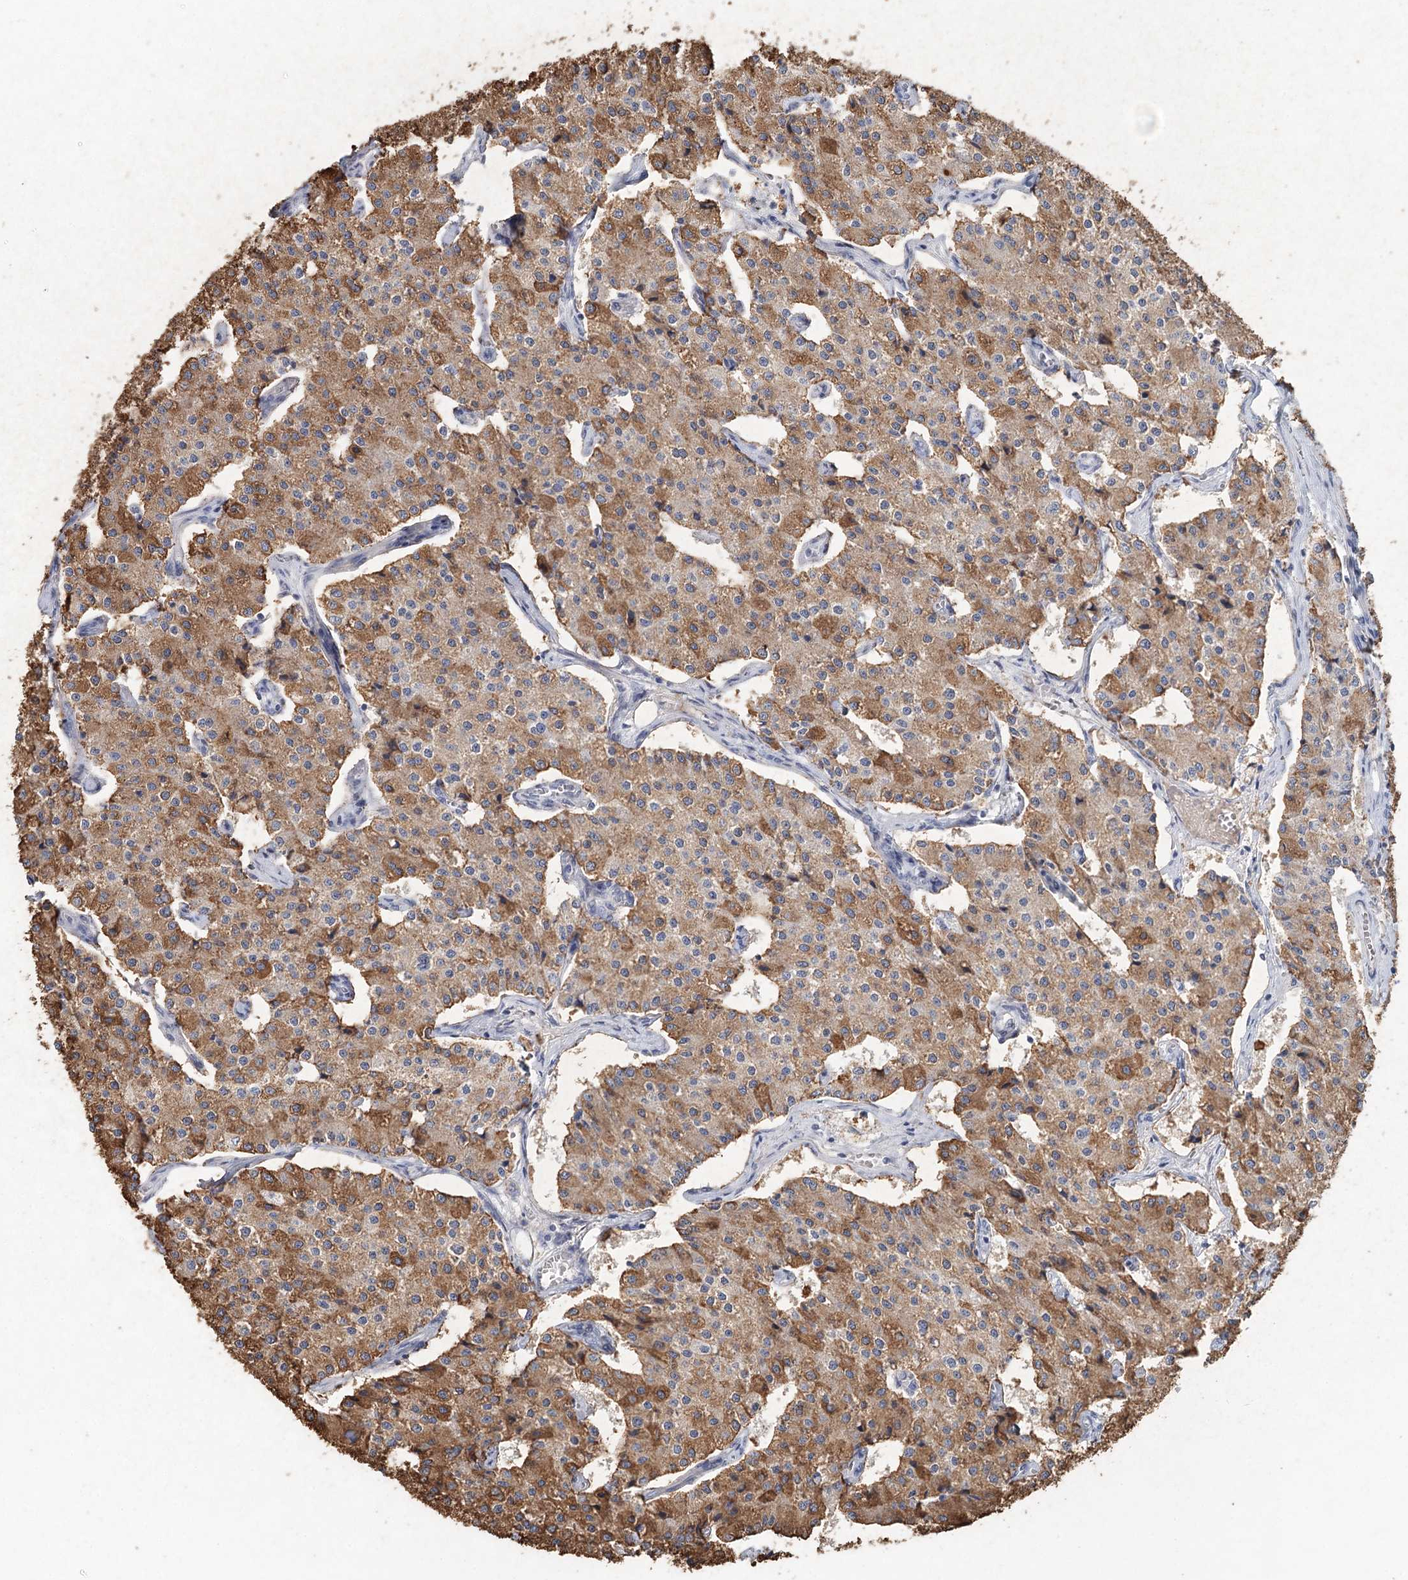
{"staining": {"intensity": "moderate", "quantity": "25%-75%", "location": "cytoplasmic/membranous"}, "tissue": "carcinoid", "cell_type": "Tumor cells", "image_type": "cancer", "snomed": [{"axis": "morphology", "description": "Carcinoid, malignant, NOS"}, {"axis": "topography", "description": "Colon"}], "caption": "Moderate cytoplasmic/membranous protein expression is identified in approximately 25%-75% of tumor cells in carcinoid.", "gene": "MYL6B", "patient": {"sex": "female", "age": 52}}